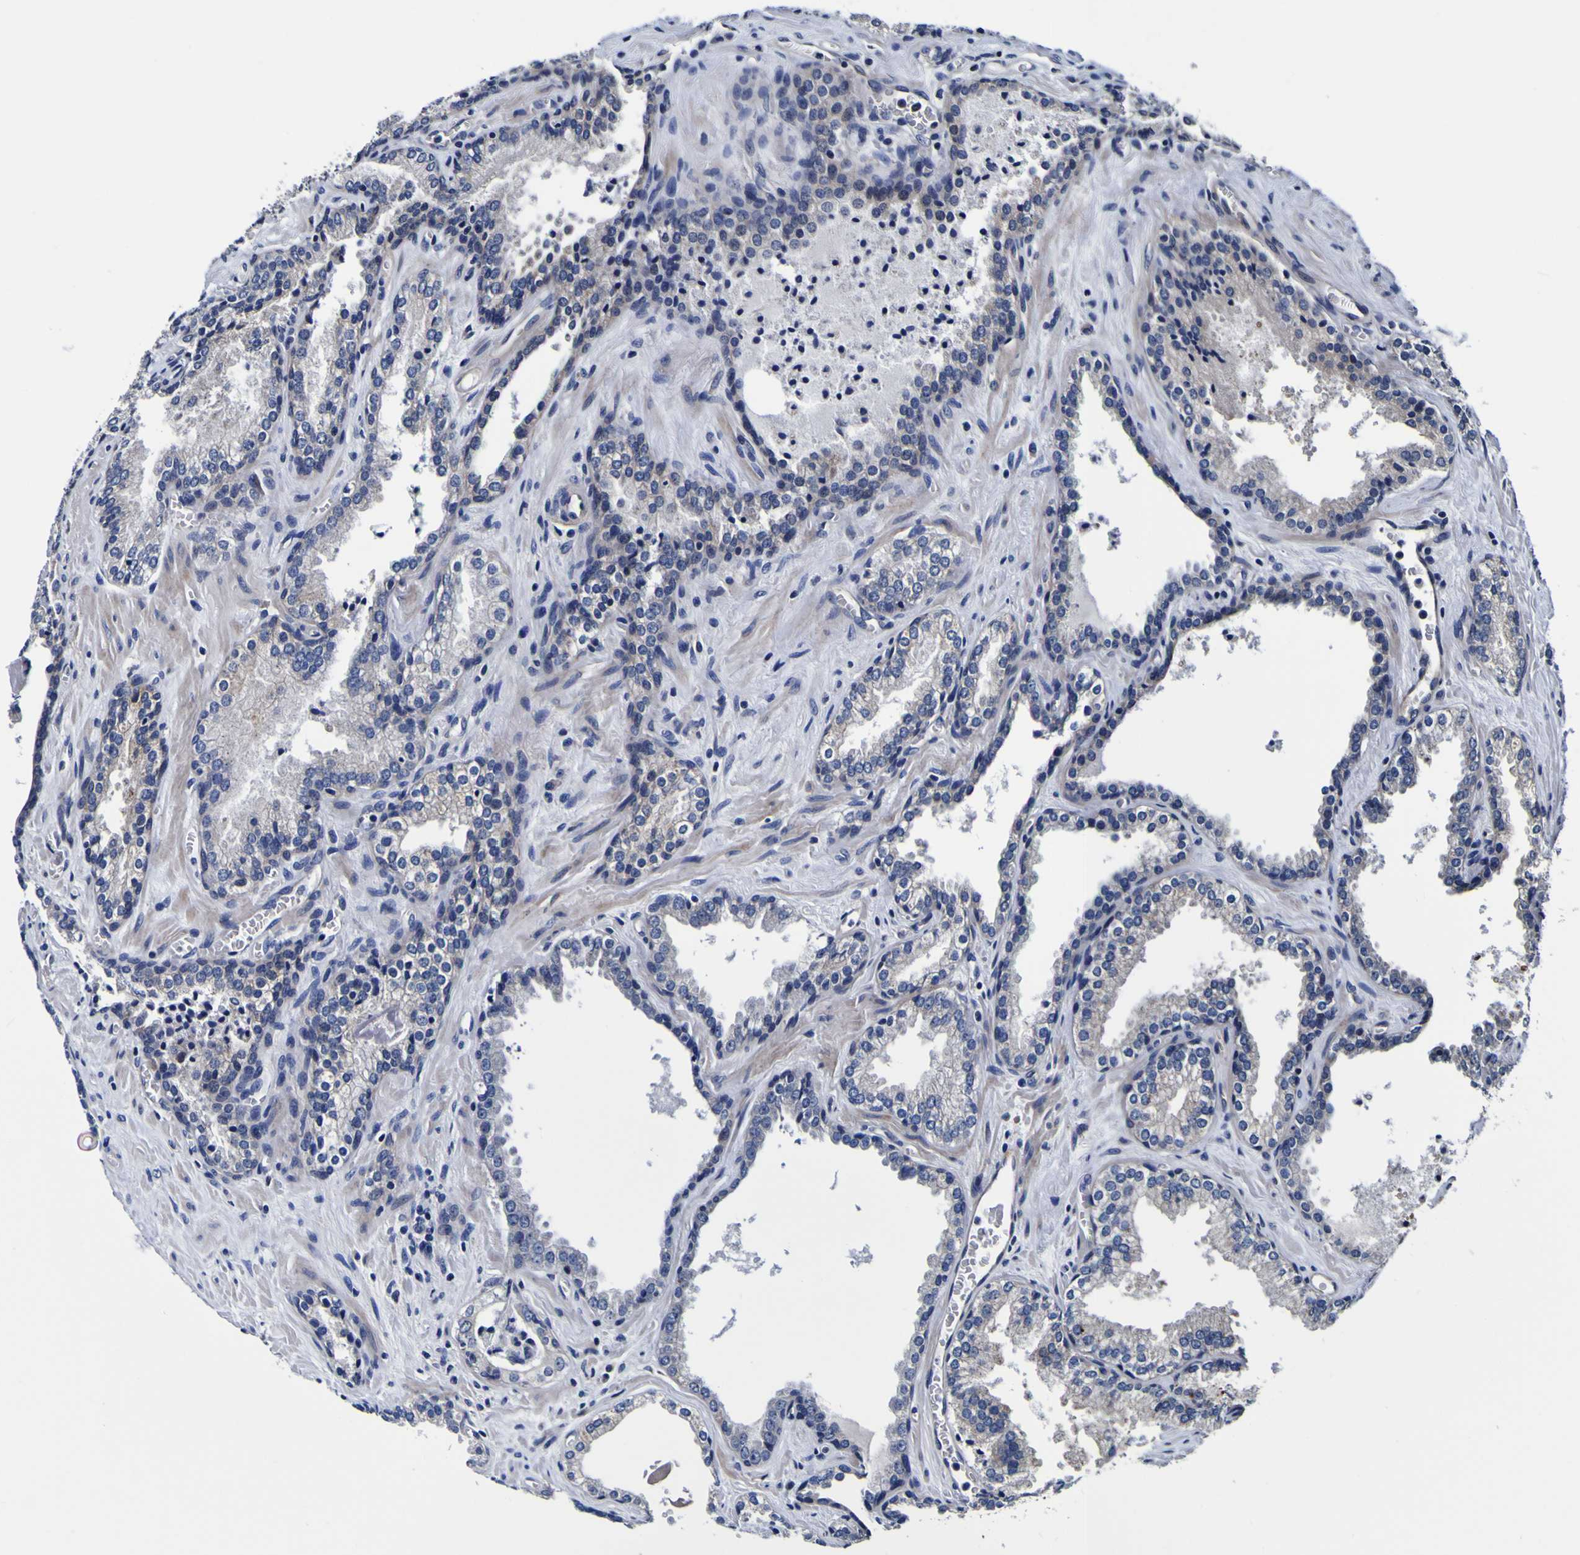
{"staining": {"intensity": "weak", "quantity": "<25%", "location": "cytoplasmic/membranous"}, "tissue": "prostate cancer", "cell_type": "Tumor cells", "image_type": "cancer", "snomed": [{"axis": "morphology", "description": "Adenocarcinoma, Low grade"}, {"axis": "topography", "description": "Prostate"}], "caption": "The micrograph exhibits no significant expression in tumor cells of low-grade adenocarcinoma (prostate).", "gene": "PDLIM4", "patient": {"sex": "male", "age": 60}}